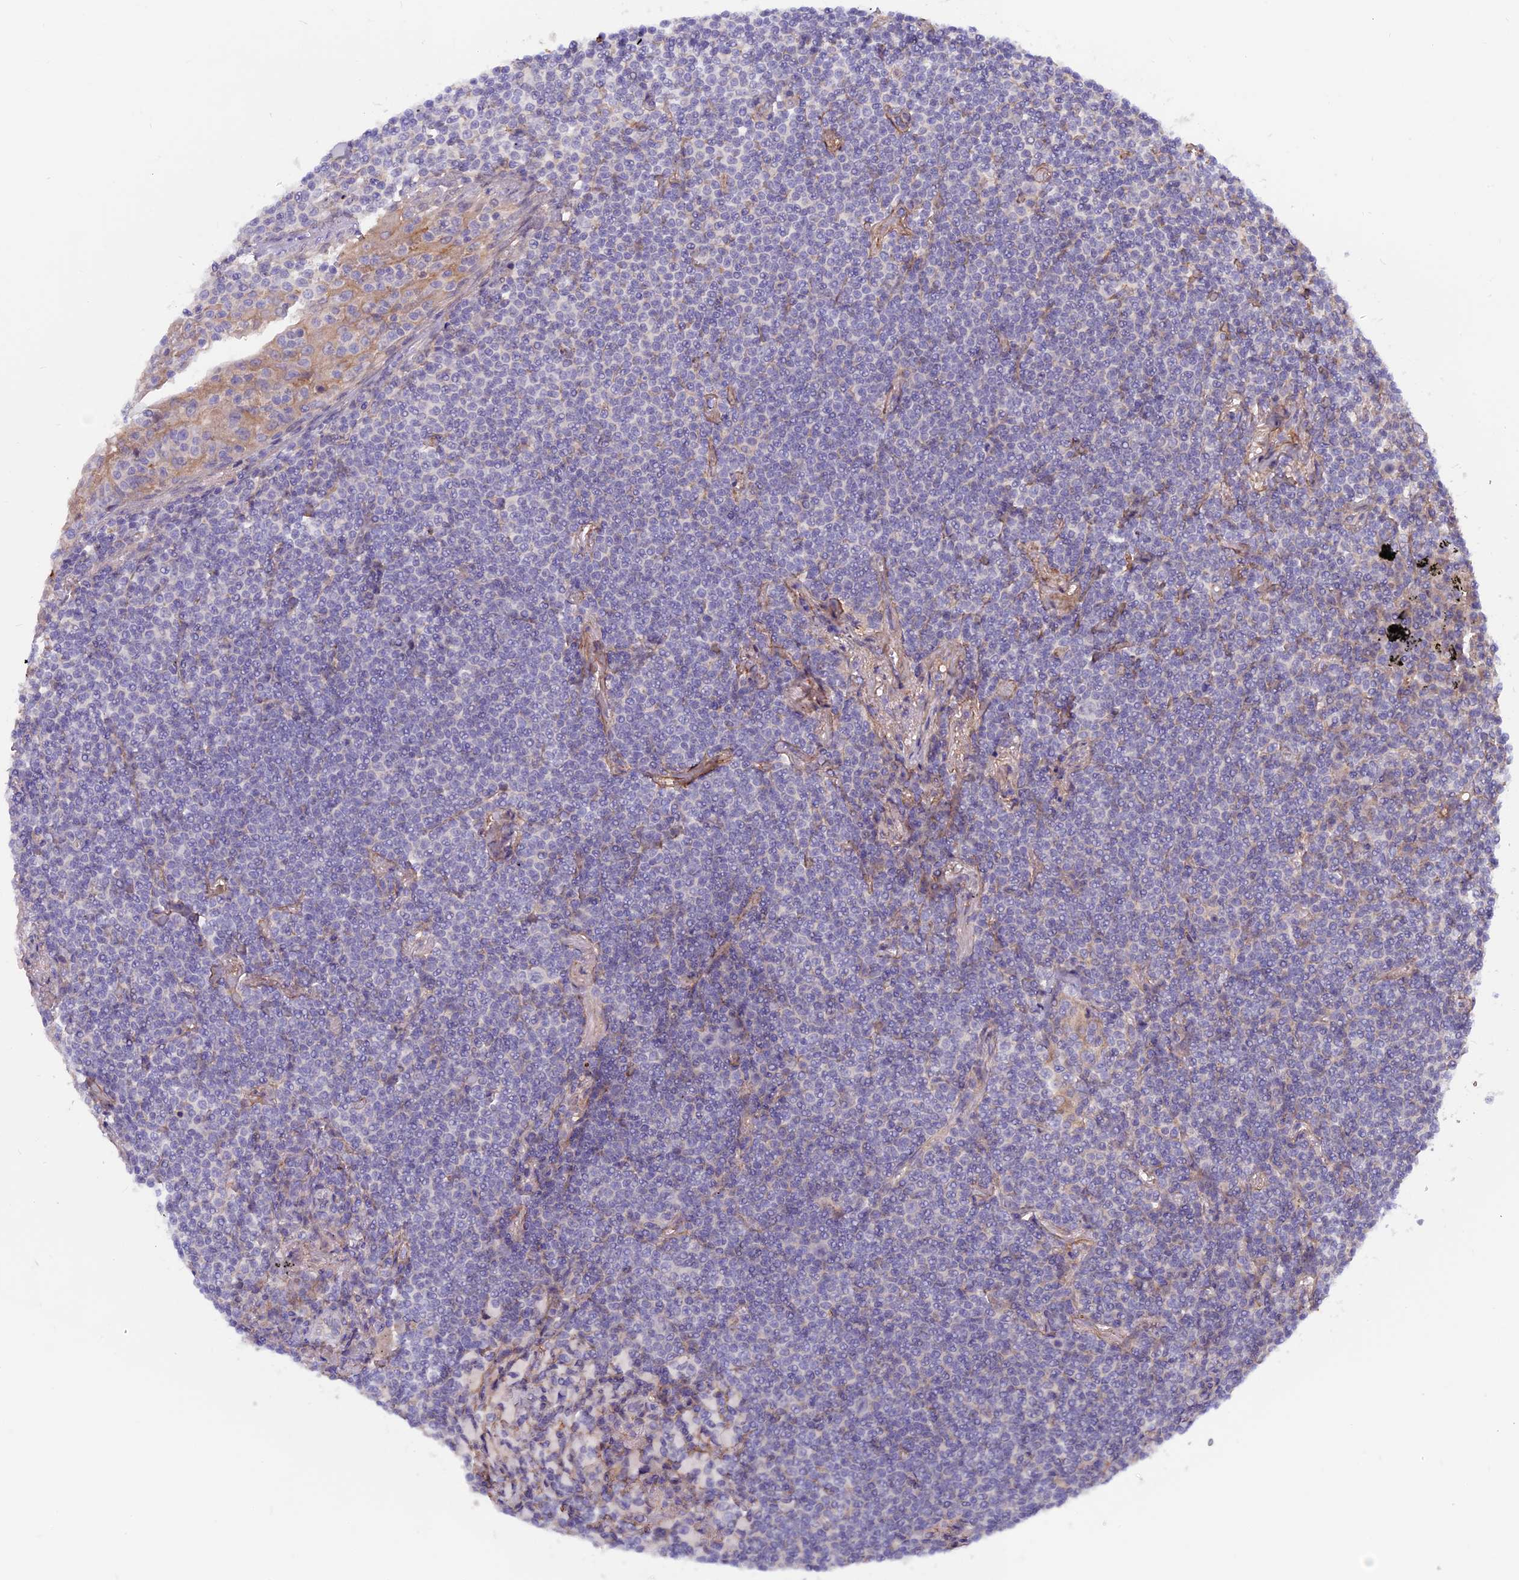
{"staining": {"intensity": "negative", "quantity": "none", "location": "none"}, "tissue": "lymphoma", "cell_type": "Tumor cells", "image_type": "cancer", "snomed": [{"axis": "morphology", "description": "Malignant lymphoma, non-Hodgkin's type, Low grade"}, {"axis": "topography", "description": "Lung"}], "caption": "High power microscopy image of an immunohistochemistry (IHC) histopathology image of malignant lymphoma, non-Hodgkin's type (low-grade), revealing no significant staining in tumor cells.", "gene": "COL4A3", "patient": {"sex": "female", "age": 71}}